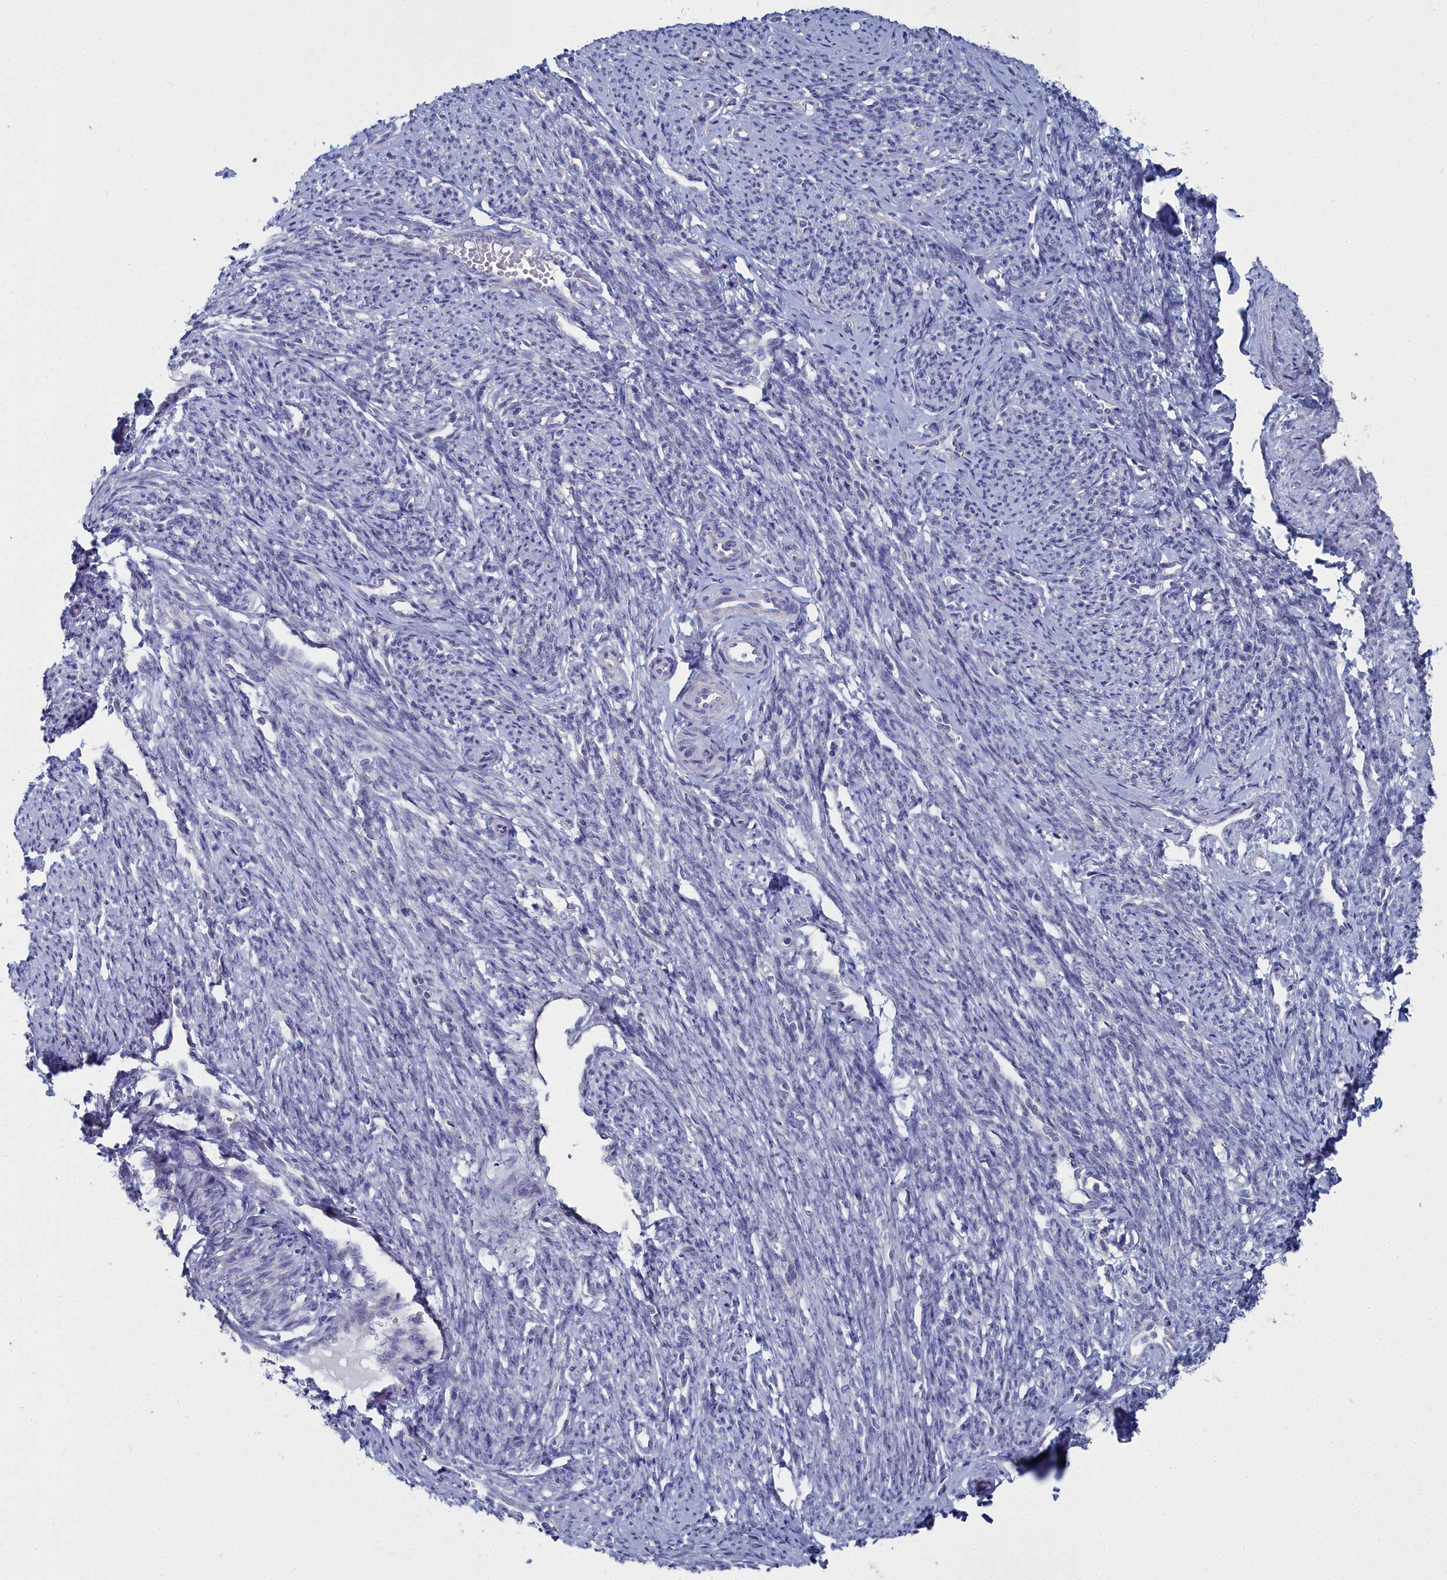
{"staining": {"intensity": "negative", "quantity": "none", "location": "none"}, "tissue": "smooth muscle", "cell_type": "Smooth muscle cells", "image_type": "normal", "snomed": [{"axis": "morphology", "description": "Normal tissue, NOS"}, {"axis": "topography", "description": "Smooth muscle"}, {"axis": "topography", "description": "Uterus"}], "caption": "Smooth muscle cells are negative for protein expression in normal human smooth muscle. The staining was performed using DAB (3,3'-diaminobenzidine) to visualize the protein expression in brown, while the nuclei were stained in blue with hematoxylin (Magnification: 20x).", "gene": "CCDC149", "patient": {"sex": "female", "age": 59}}